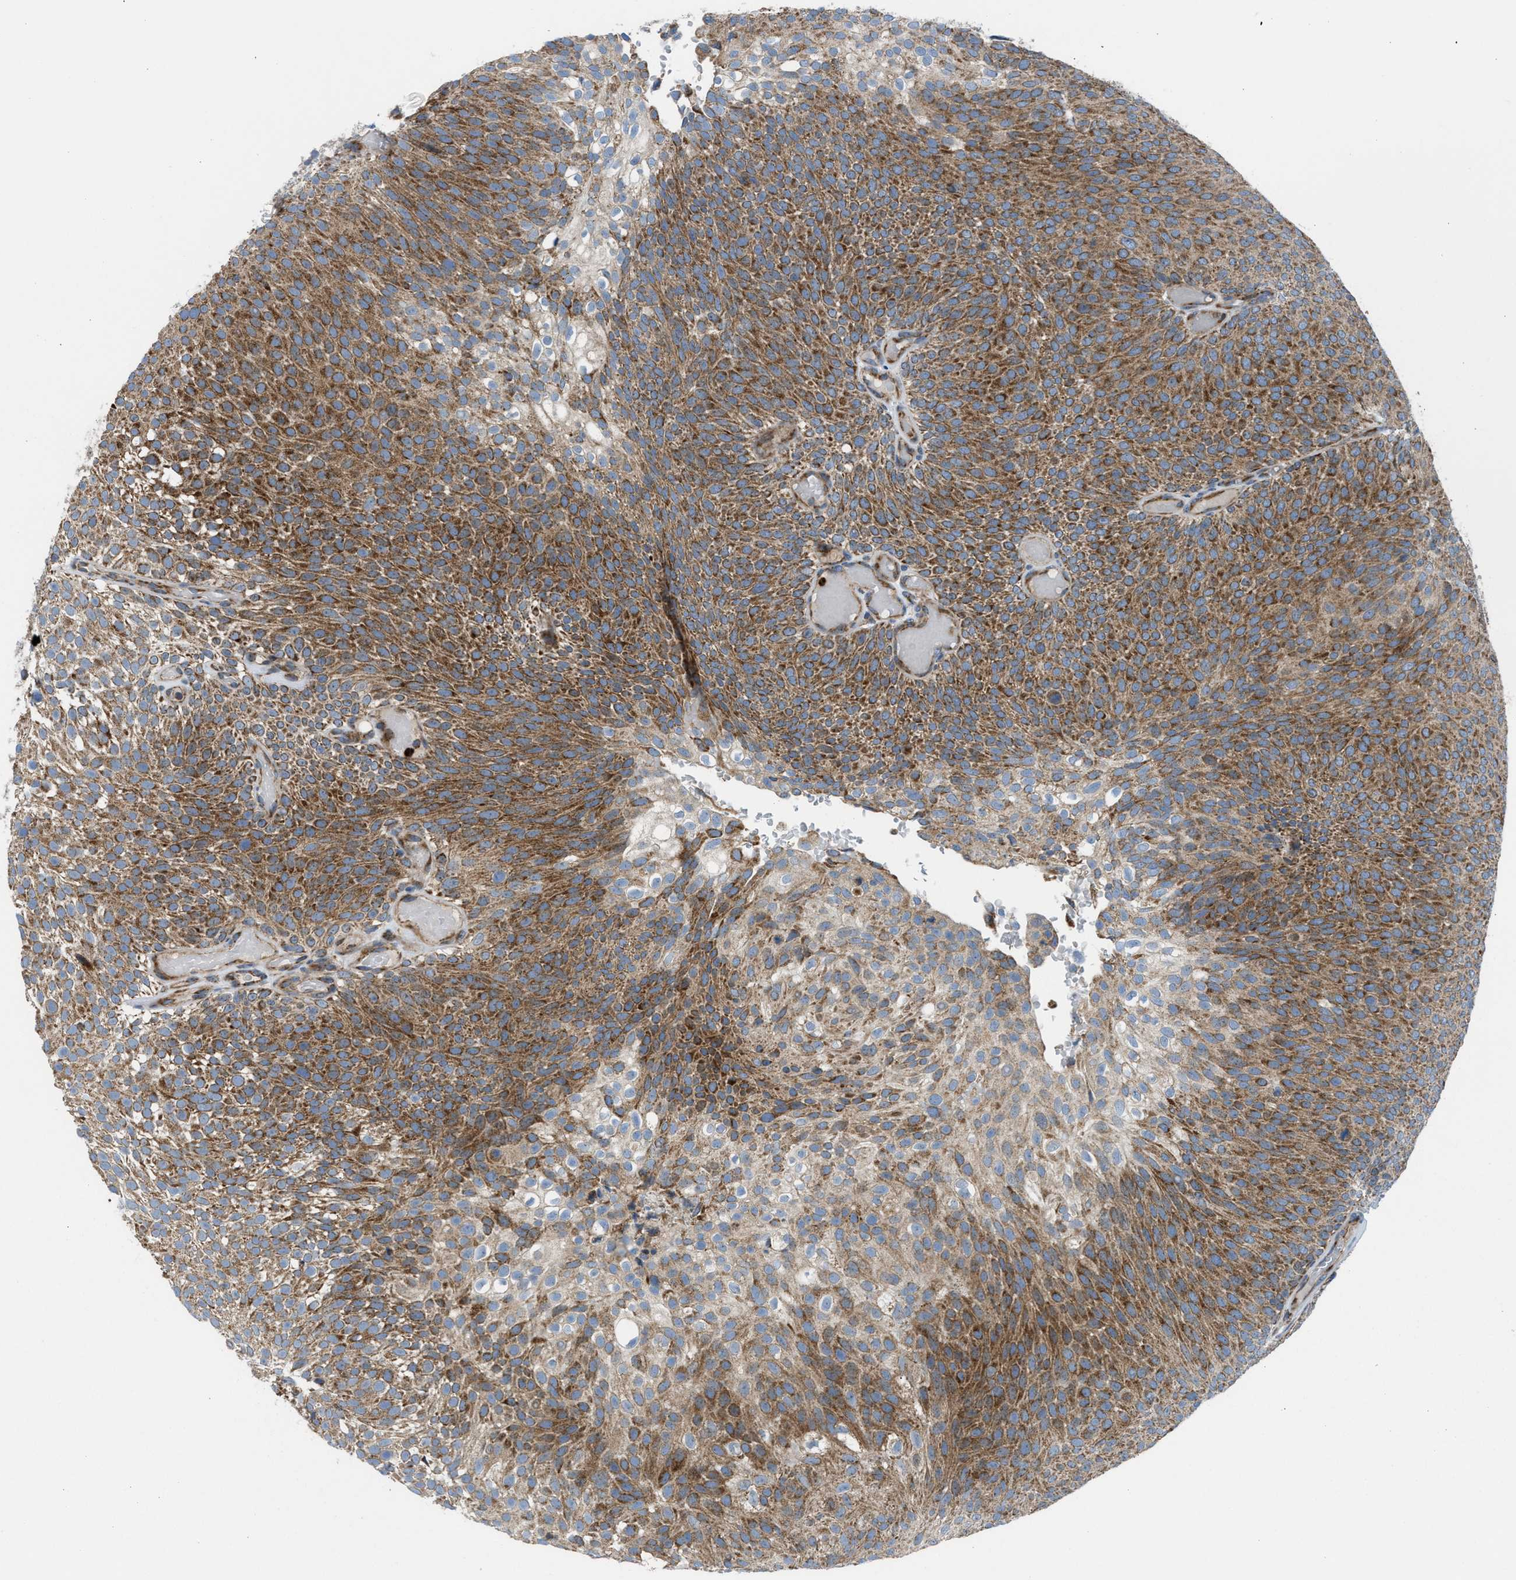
{"staining": {"intensity": "moderate", "quantity": ">75%", "location": "cytoplasmic/membranous"}, "tissue": "urothelial cancer", "cell_type": "Tumor cells", "image_type": "cancer", "snomed": [{"axis": "morphology", "description": "Urothelial carcinoma, Low grade"}, {"axis": "topography", "description": "Urinary bladder"}], "caption": "DAB immunohistochemical staining of human low-grade urothelial carcinoma reveals moderate cytoplasmic/membranous protein positivity in approximately >75% of tumor cells.", "gene": "TPH1", "patient": {"sex": "male", "age": 78}}